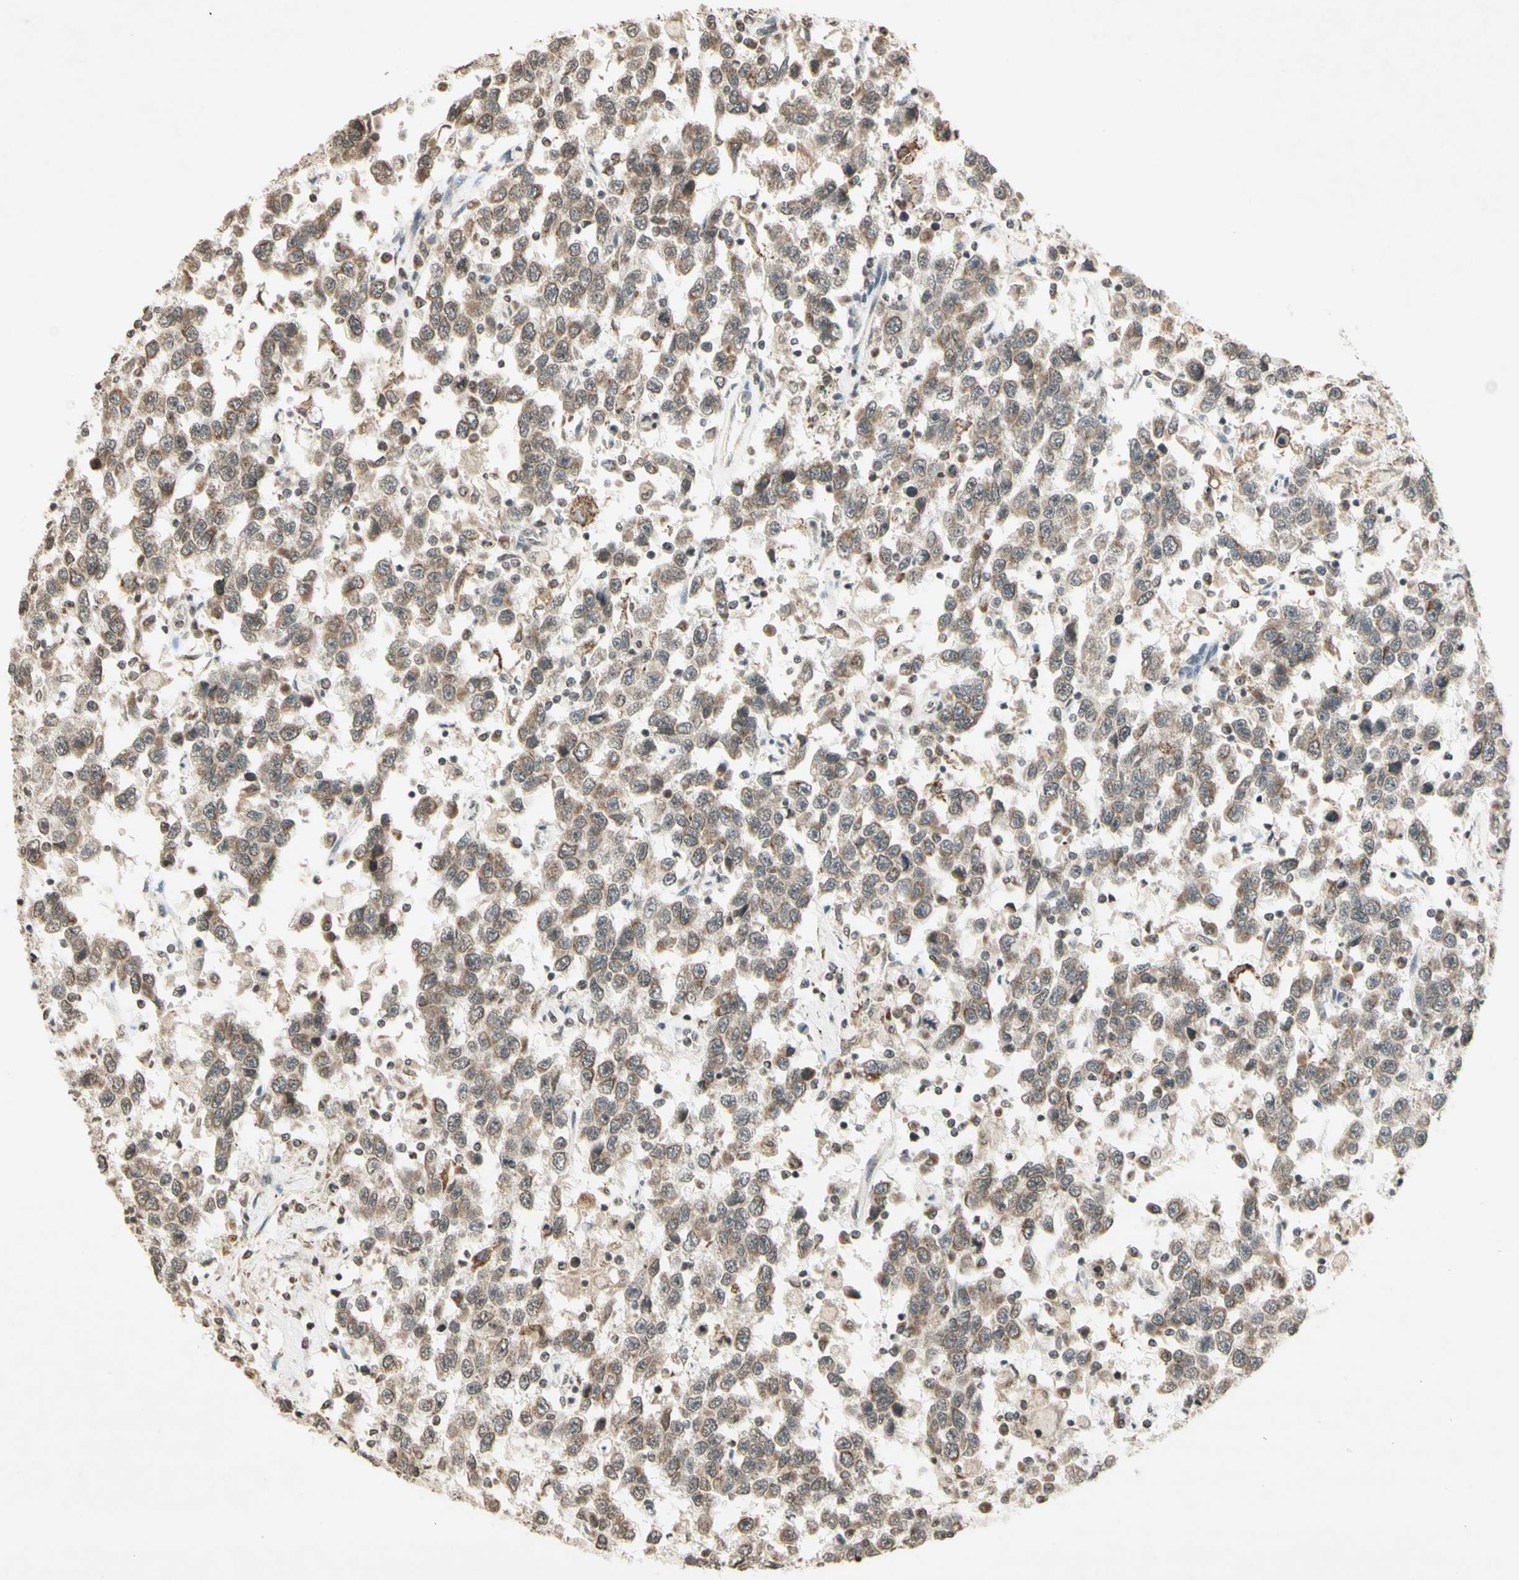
{"staining": {"intensity": "moderate", "quantity": ">75%", "location": "cytoplasmic/membranous"}, "tissue": "testis cancer", "cell_type": "Tumor cells", "image_type": "cancer", "snomed": [{"axis": "morphology", "description": "Seminoma, NOS"}, {"axis": "topography", "description": "Testis"}], "caption": "An immunohistochemistry histopathology image of tumor tissue is shown. Protein staining in brown shows moderate cytoplasmic/membranous positivity in testis cancer within tumor cells.", "gene": "CCNI", "patient": {"sex": "male", "age": 41}}